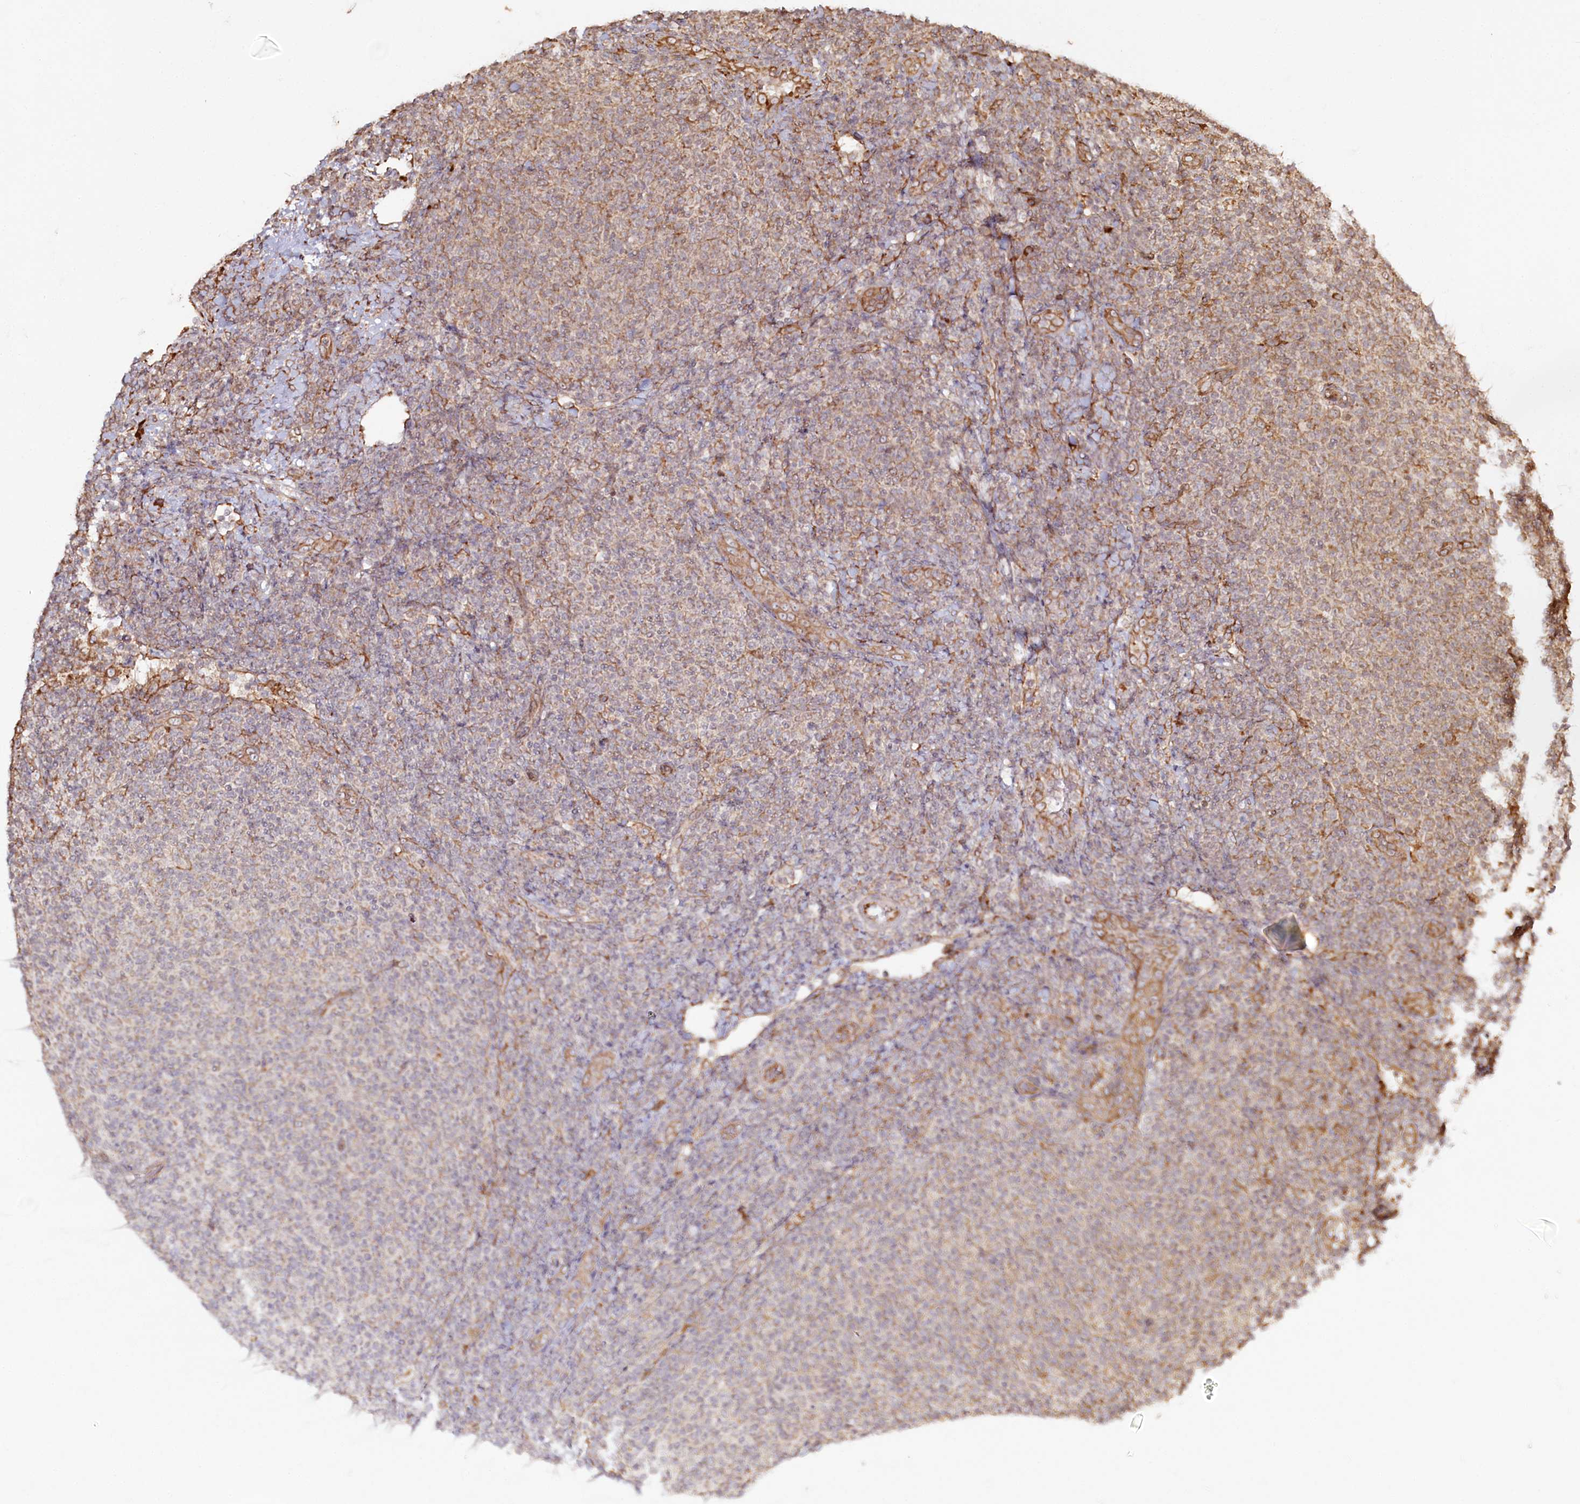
{"staining": {"intensity": "weak", "quantity": "25%-75%", "location": "cytoplasmic/membranous"}, "tissue": "lymphoma", "cell_type": "Tumor cells", "image_type": "cancer", "snomed": [{"axis": "morphology", "description": "Malignant lymphoma, non-Hodgkin's type, Low grade"}, {"axis": "topography", "description": "Lymph node"}], "caption": "Immunohistochemical staining of malignant lymphoma, non-Hodgkin's type (low-grade) exhibits low levels of weak cytoplasmic/membranous protein expression in approximately 25%-75% of tumor cells.", "gene": "FAM13A", "patient": {"sex": "male", "age": 66}}